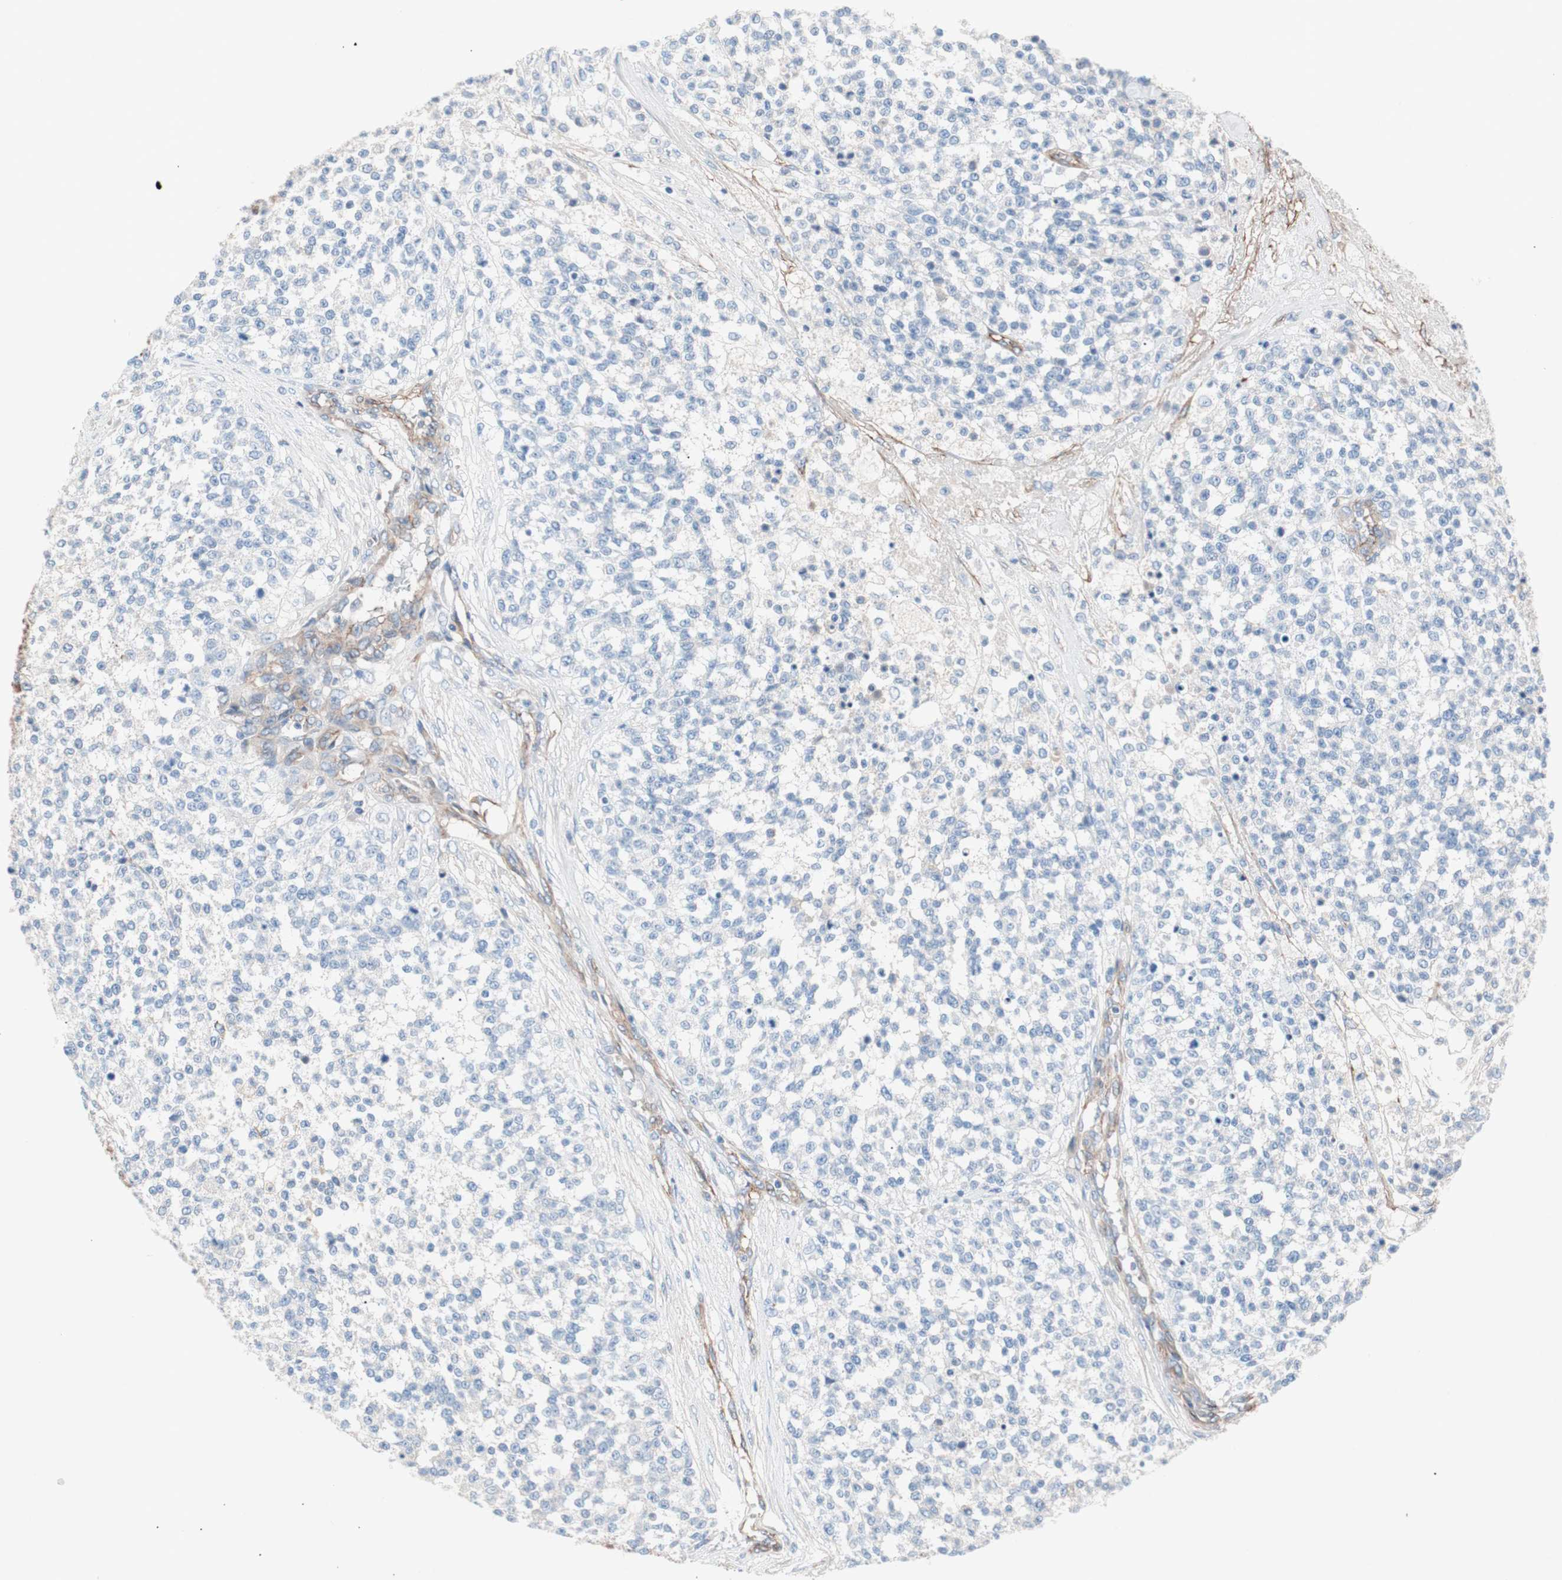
{"staining": {"intensity": "negative", "quantity": "none", "location": "none"}, "tissue": "testis cancer", "cell_type": "Tumor cells", "image_type": "cancer", "snomed": [{"axis": "morphology", "description": "Seminoma, NOS"}, {"axis": "topography", "description": "Testis"}], "caption": "Immunohistochemistry image of neoplastic tissue: testis seminoma stained with DAB (3,3'-diaminobenzidine) demonstrates no significant protein expression in tumor cells.", "gene": "SPINT1", "patient": {"sex": "male", "age": 59}}